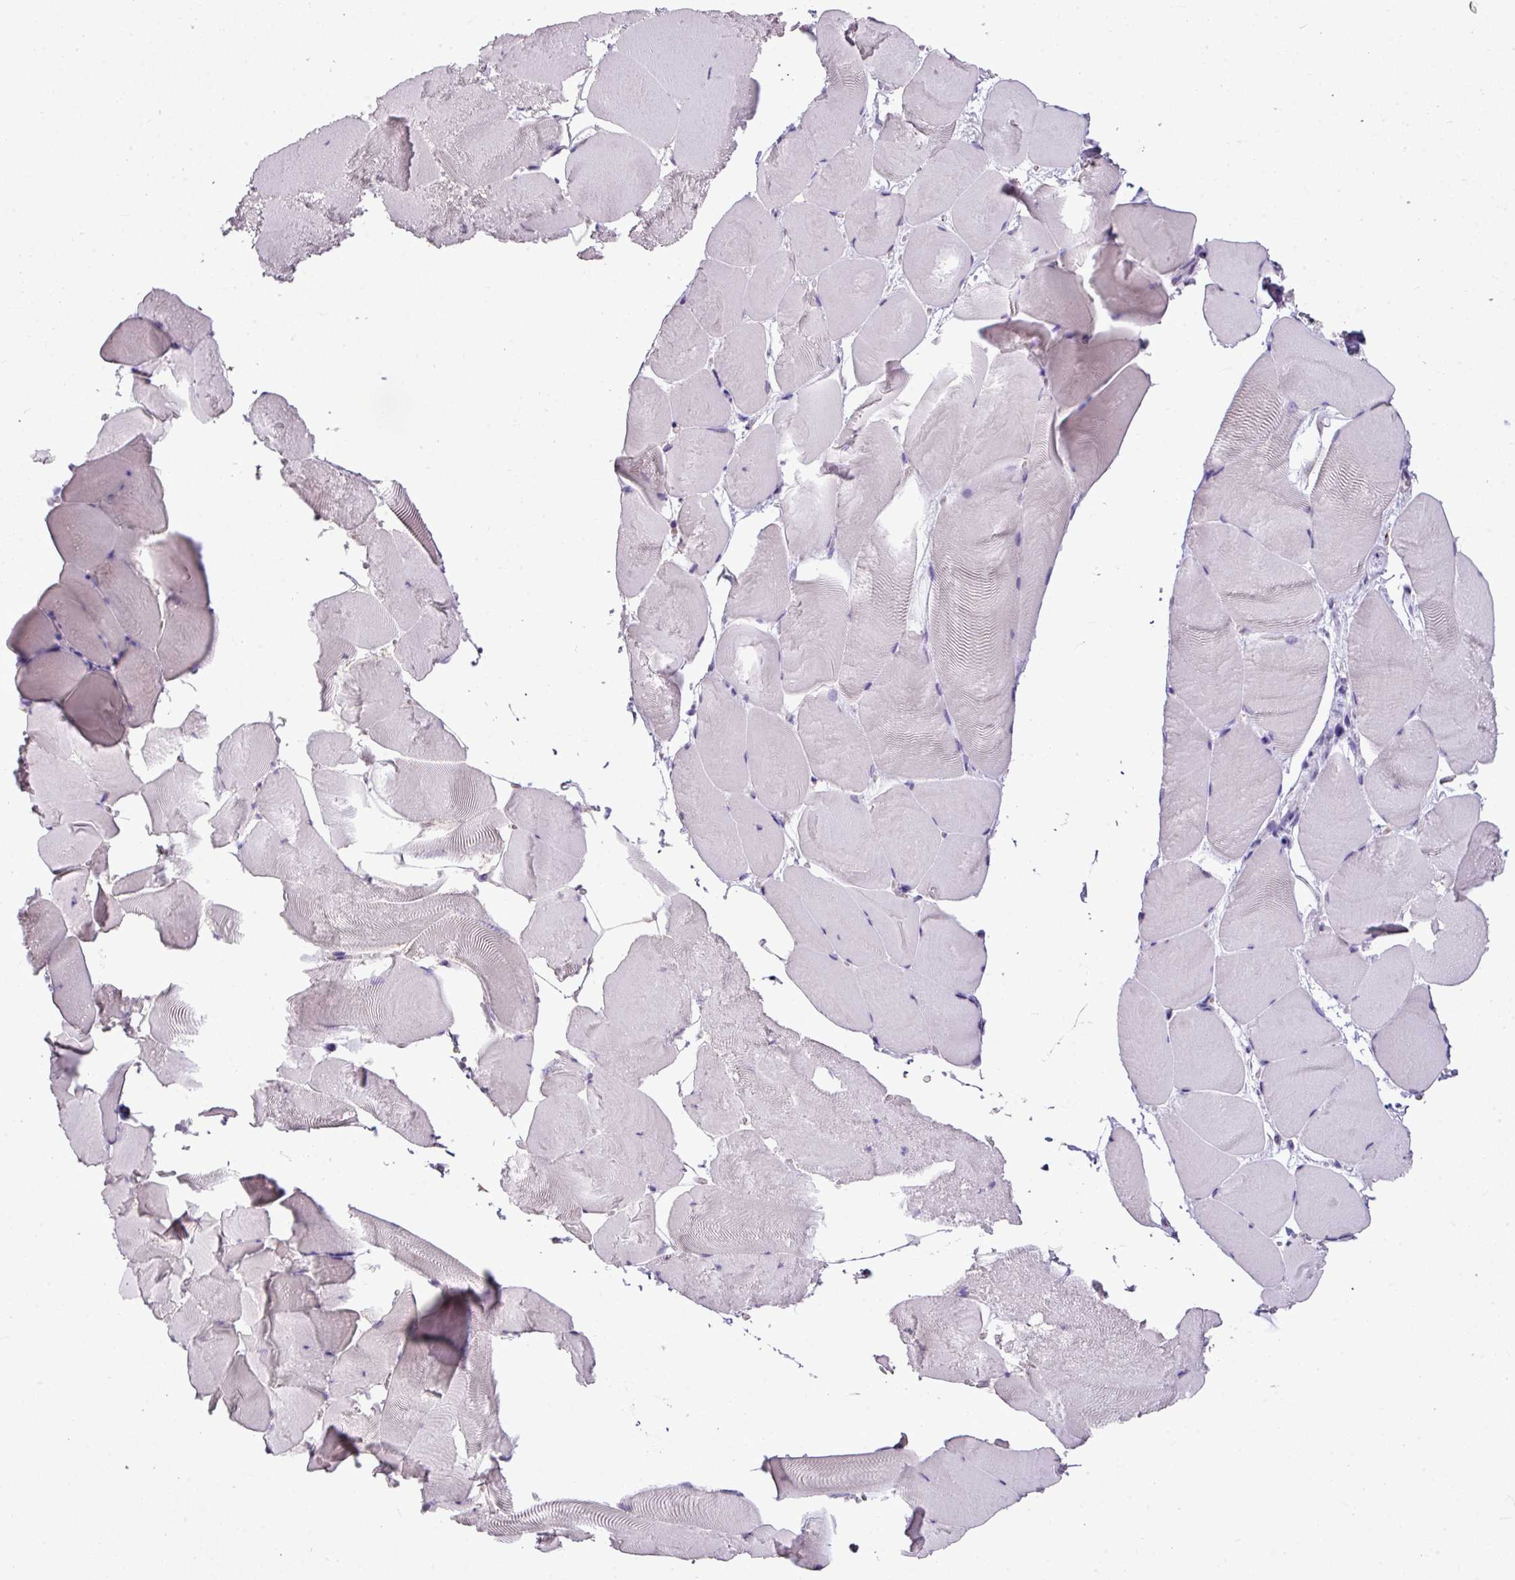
{"staining": {"intensity": "negative", "quantity": "none", "location": "none"}, "tissue": "skeletal muscle", "cell_type": "Myocytes", "image_type": "normal", "snomed": [{"axis": "morphology", "description": "Normal tissue, NOS"}, {"axis": "topography", "description": "Skeletal muscle"}], "caption": "A high-resolution histopathology image shows immunohistochemistry (IHC) staining of unremarkable skeletal muscle, which exhibits no significant expression in myocytes. (IHC, brightfield microscopy, high magnification).", "gene": "ALDH2", "patient": {"sex": "female", "age": 64}}